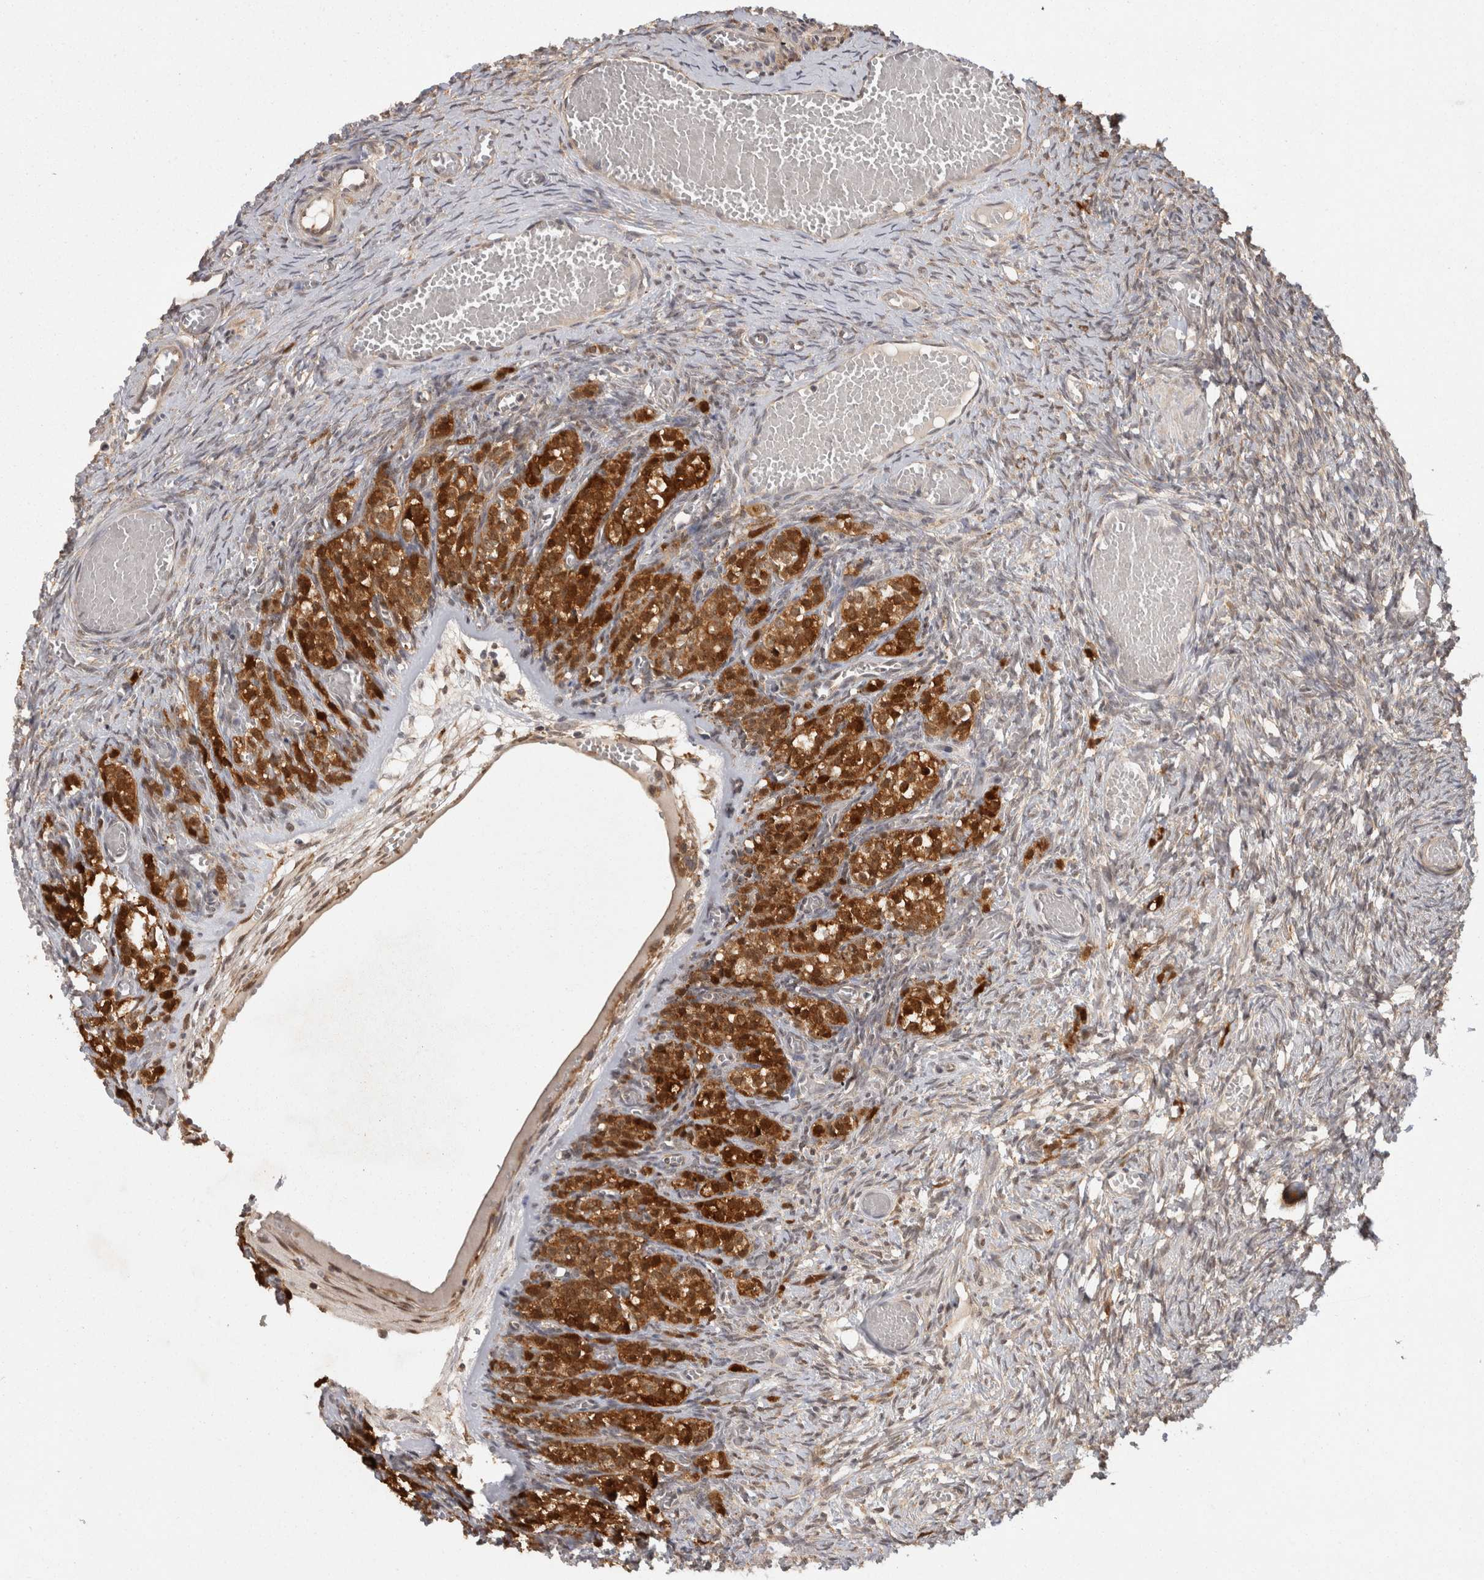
{"staining": {"intensity": "weak", "quantity": "25%-75%", "location": "cytoplasmic/membranous"}, "tissue": "ovary", "cell_type": "Ovarian stroma cells", "image_type": "normal", "snomed": [{"axis": "morphology", "description": "Adenocarcinoma, NOS"}, {"axis": "topography", "description": "Endometrium"}], "caption": "Immunohistochemical staining of normal human ovary shows 25%-75% levels of weak cytoplasmic/membranous protein expression in about 25%-75% of ovarian stroma cells.", "gene": "ACAT2", "patient": {"sex": "female", "age": 32}}